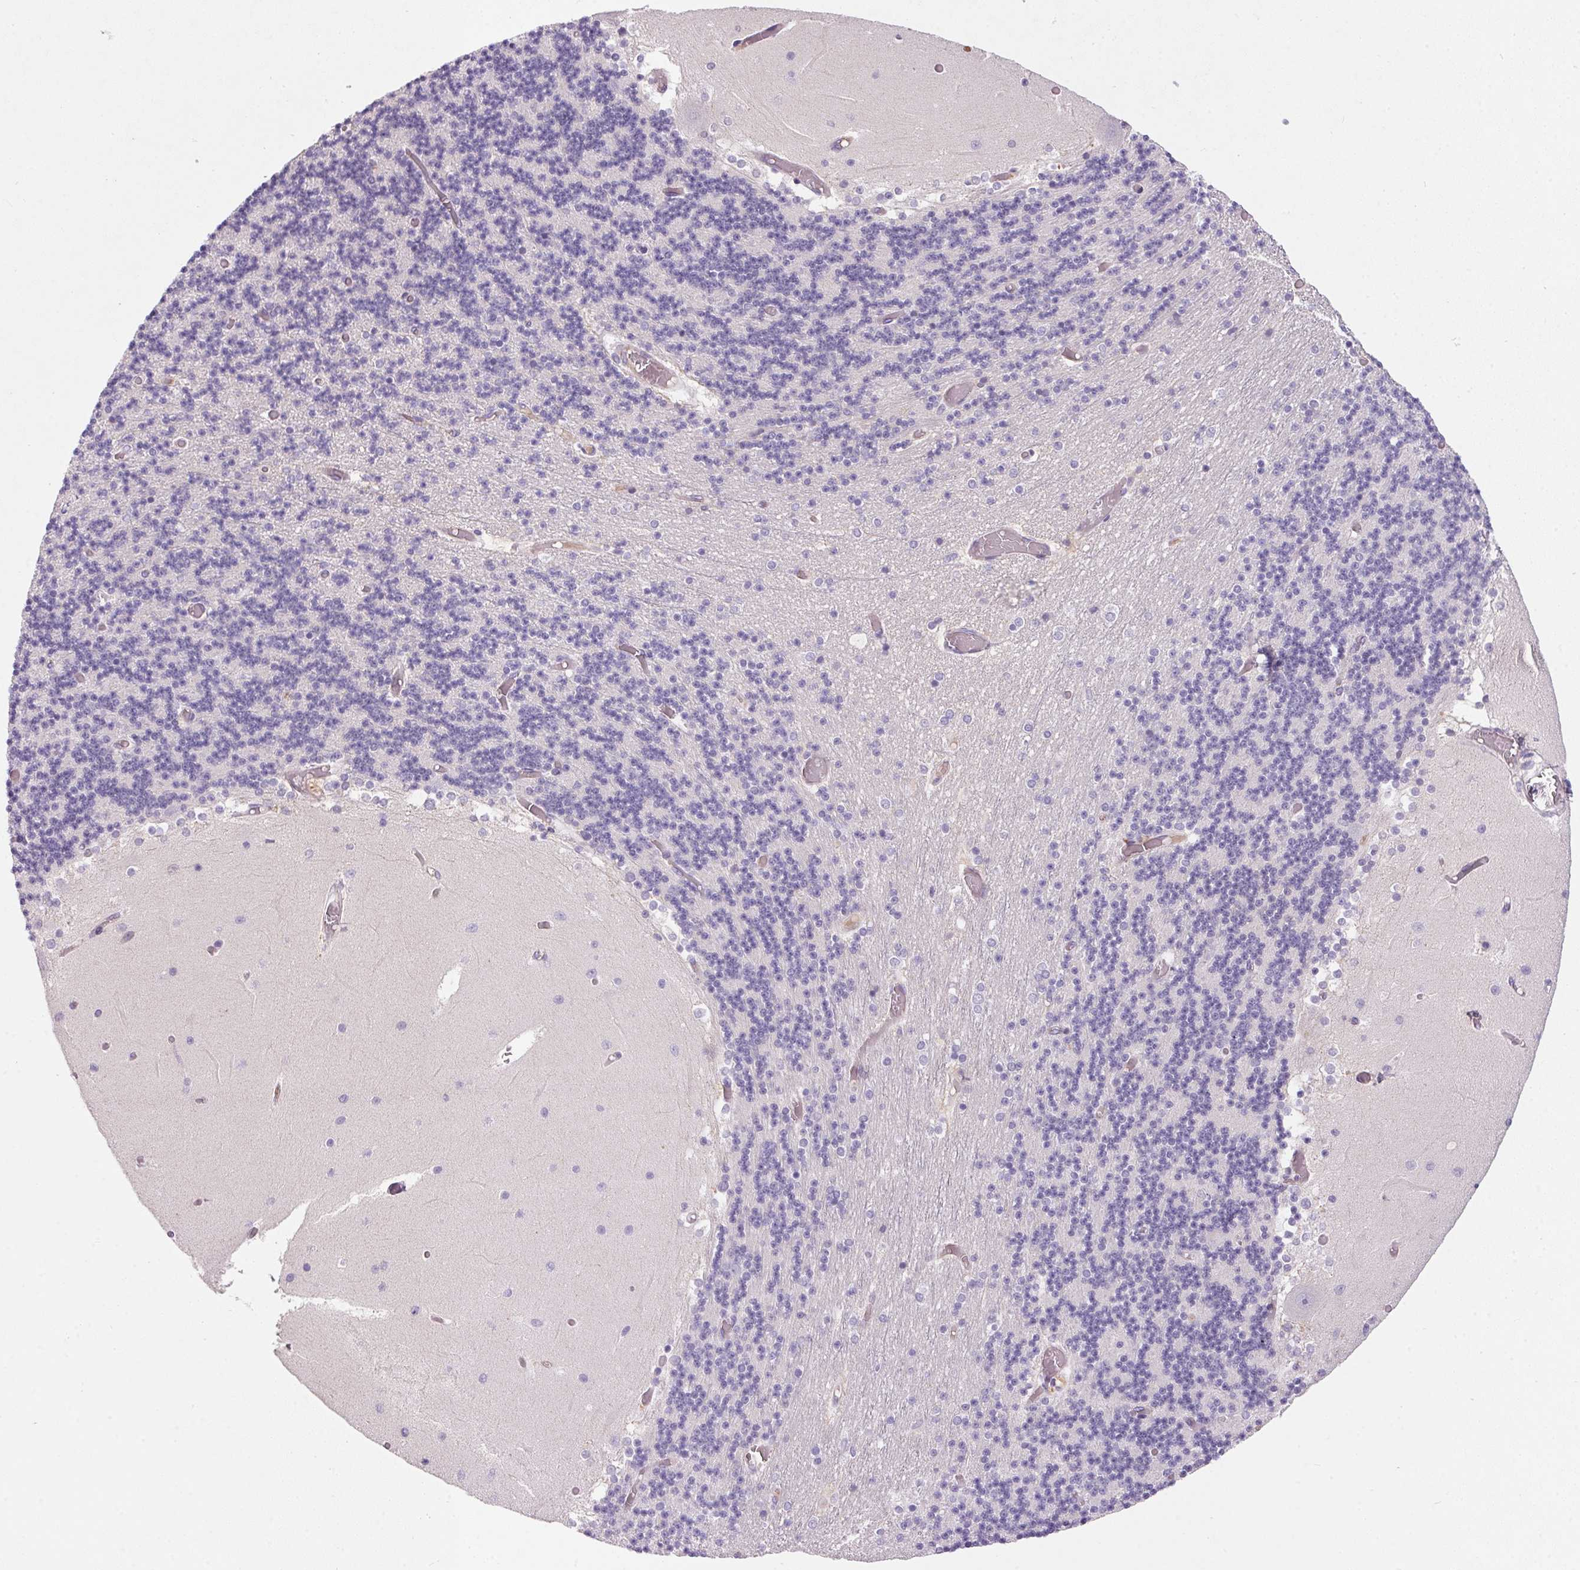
{"staining": {"intensity": "negative", "quantity": "none", "location": "none"}, "tissue": "cerebellum", "cell_type": "Cells in granular layer", "image_type": "normal", "snomed": [{"axis": "morphology", "description": "Normal tissue, NOS"}, {"axis": "topography", "description": "Cerebellum"}], "caption": "Image shows no significant protein expression in cells in granular layer of normal cerebellum. (DAB immunohistochemistry (IHC) visualized using brightfield microscopy, high magnification).", "gene": "APOC4", "patient": {"sex": "female", "age": 28}}